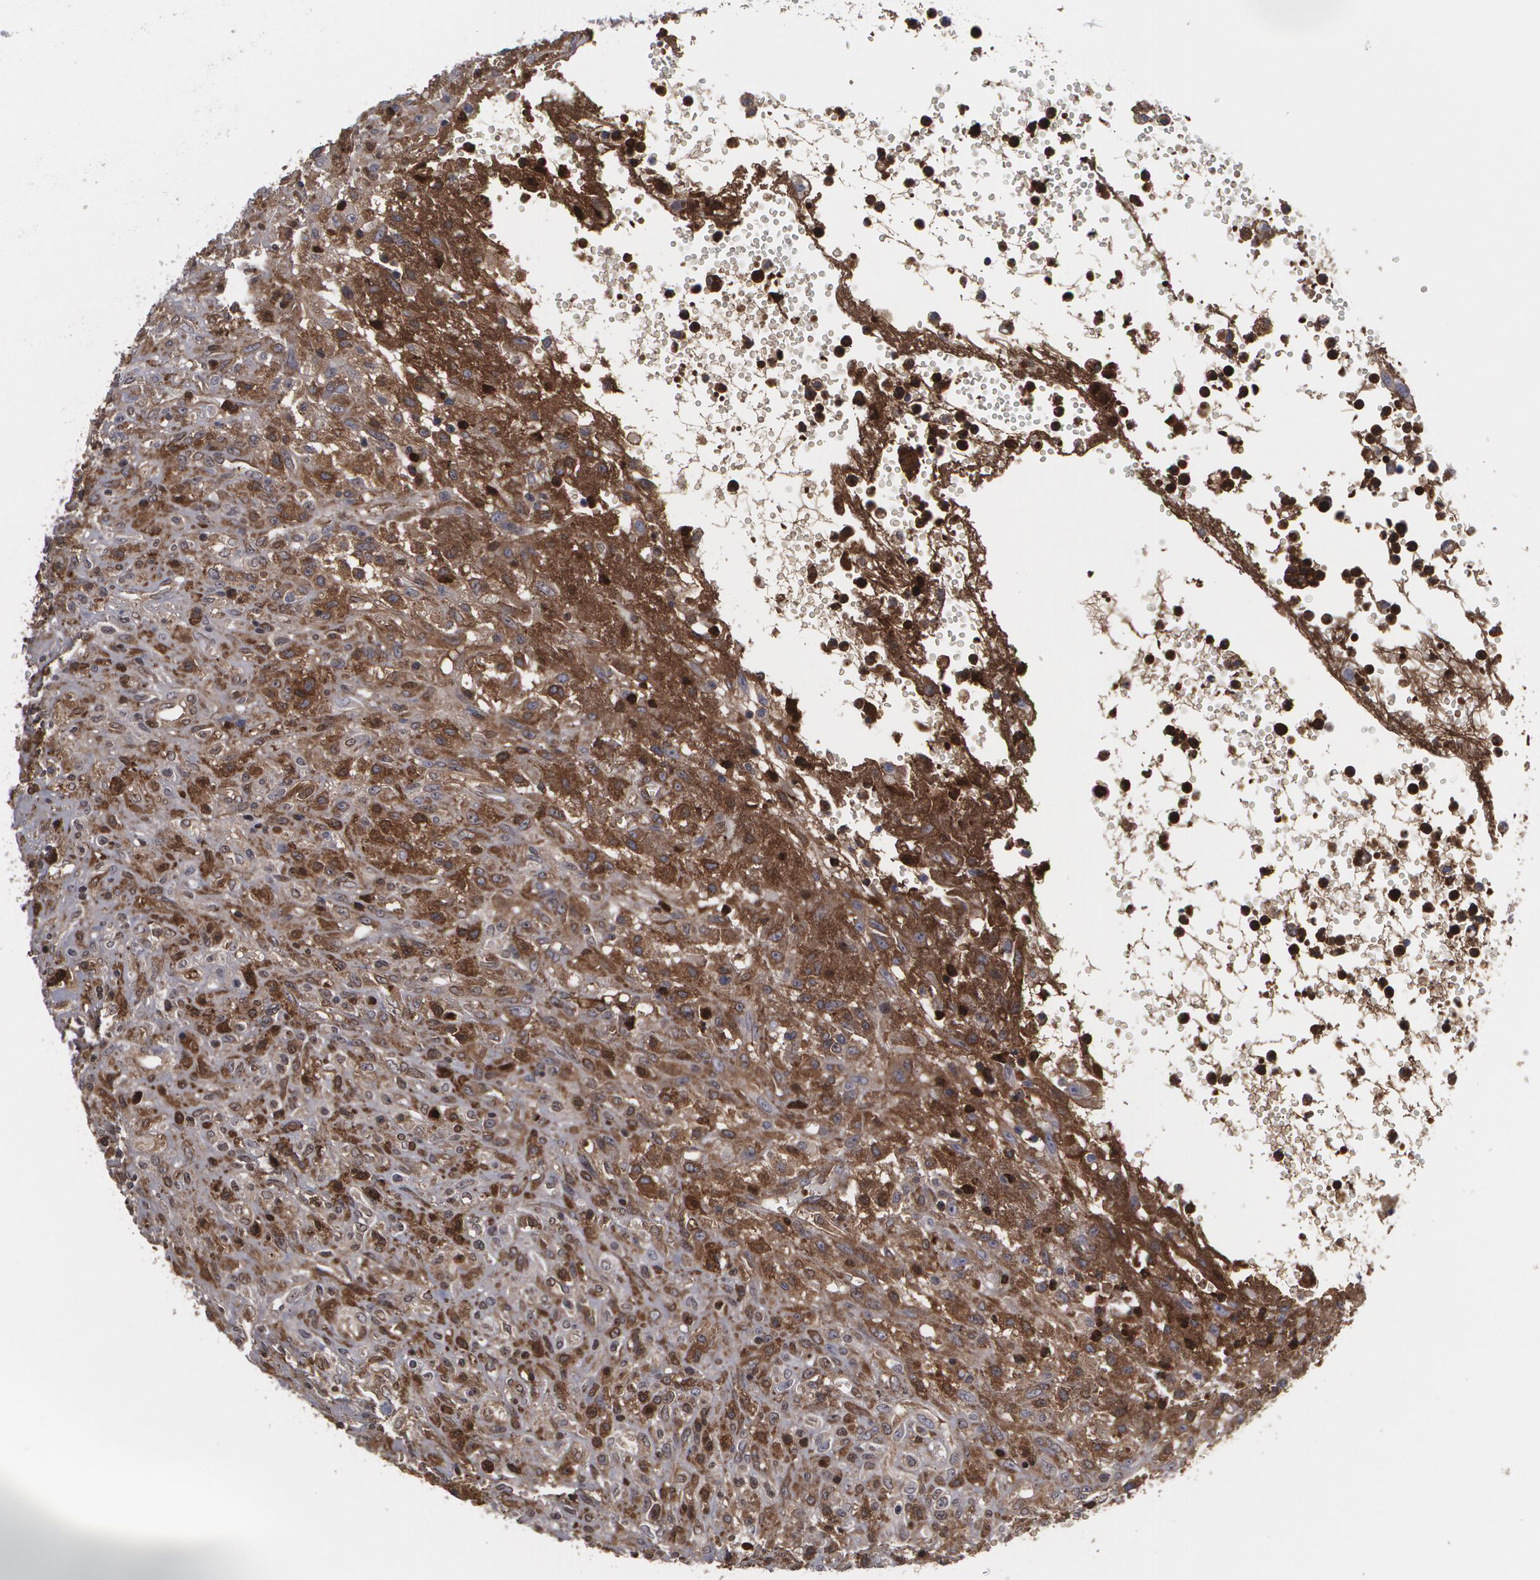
{"staining": {"intensity": "weak", "quantity": "25%-75%", "location": "cytoplasmic/membranous"}, "tissue": "glioma", "cell_type": "Tumor cells", "image_type": "cancer", "snomed": [{"axis": "morphology", "description": "Glioma, malignant, High grade"}, {"axis": "topography", "description": "Brain"}], "caption": "DAB (3,3'-diaminobenzidine) immunohistochemical staining of malignant glioma (high-grade) shows weak cytoplasmic/membranous protein expression in about 25%-75% of tumor cells. The staining was performed using DAB to visualize the protein expression in brown, while the nuclei were stained in blue with hematoxylin (Magnification: 20x).", "gene": "LRG1", "patient": {"sex": "male", "age": 66}}